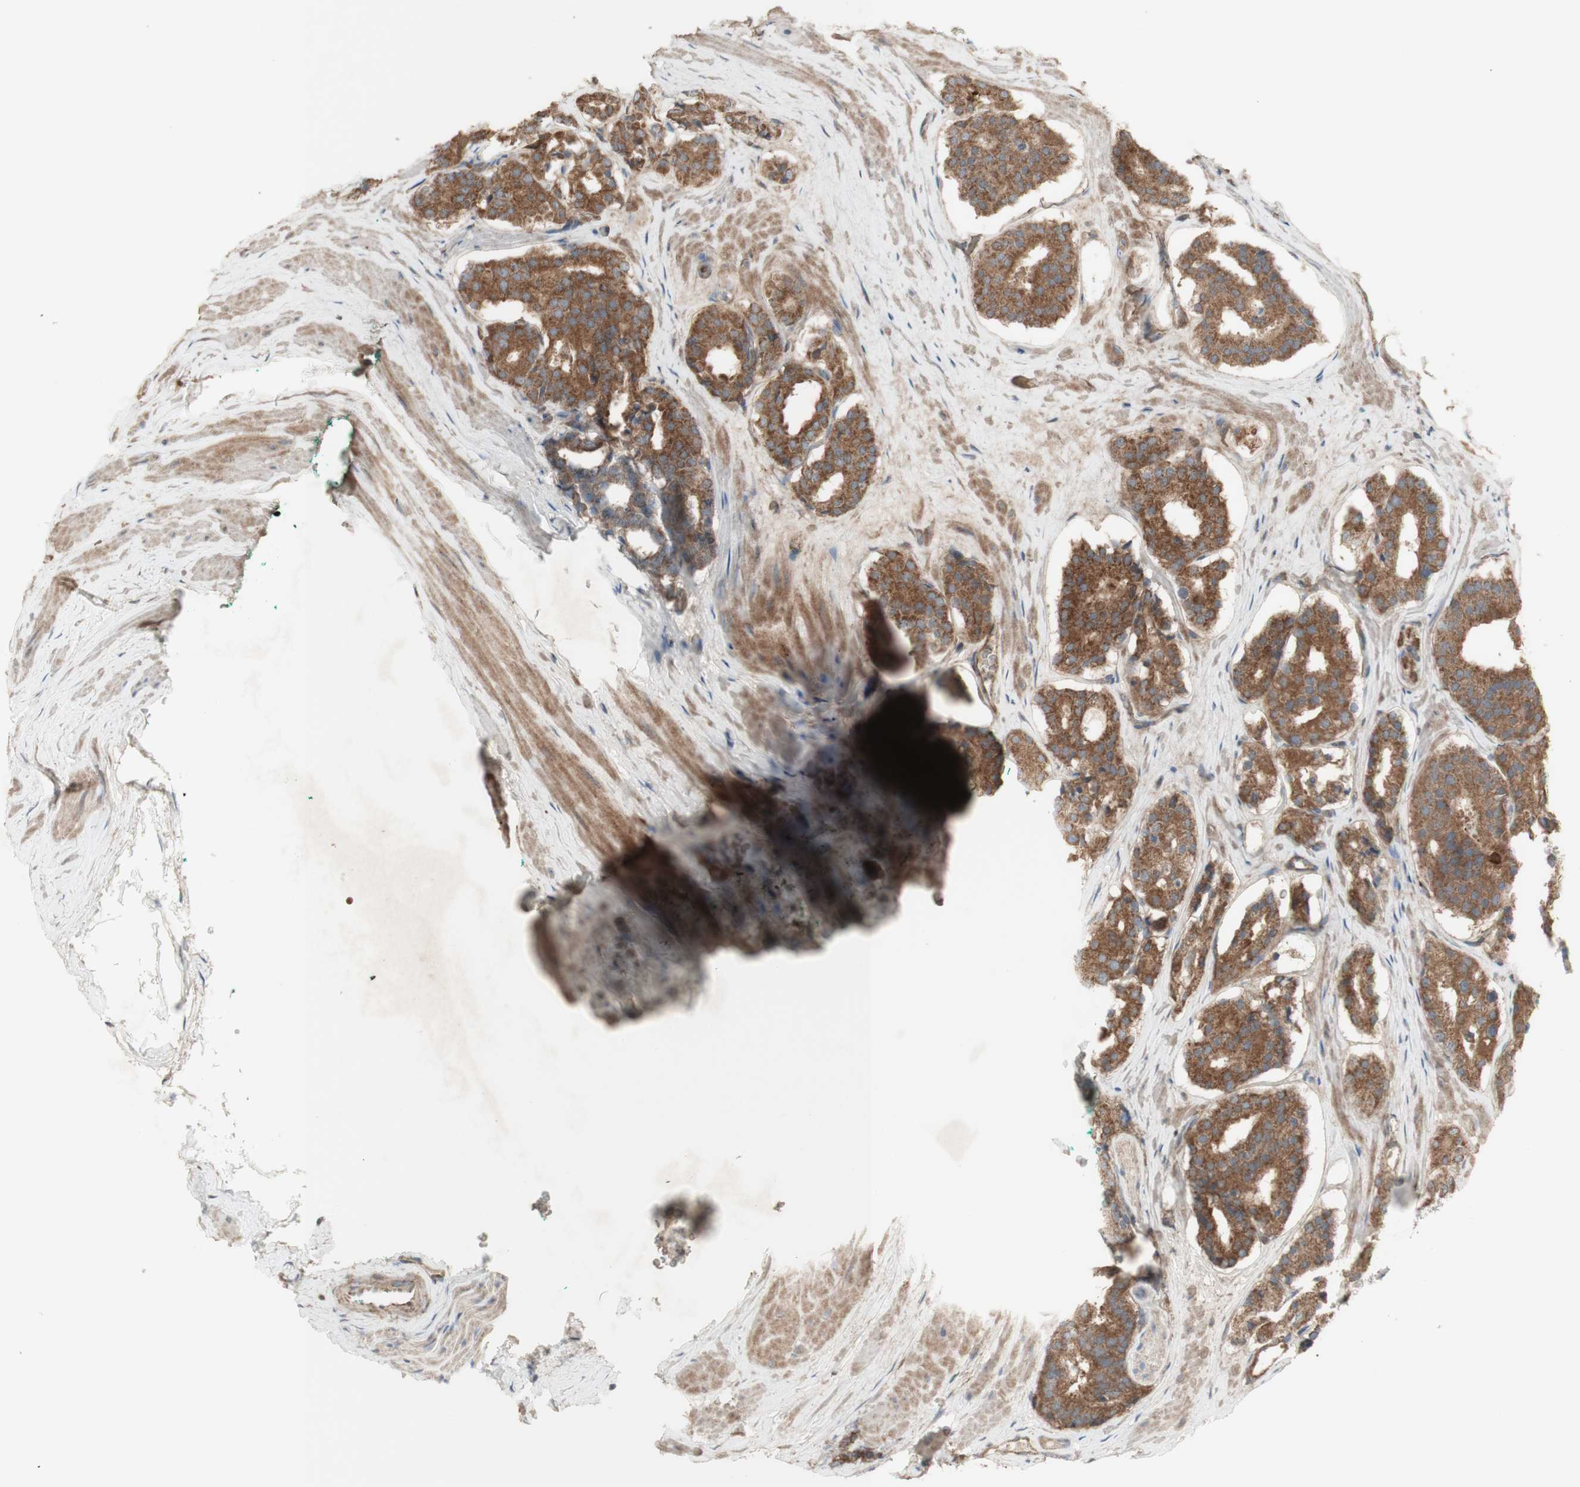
{"staining": {"intensity": "moderate", "quantity": ">75%", "location": "cytoplasmic/membranous"}, "tissue": "prostate cancer", "cell_type": "Tumor cells", "image_type": "cancer", "snomed": [{"axis": "morphology", "description": "Adenocarcinoma, High grade"}, {"axis": "topography", "description": "Prostate"}], "caption": "Protein staining of prostate adenocarcinoma (high-grade) tissue displays moderate cytoplasmic/membranous positivity in about >75% of tumor cells.", "gene": "SHC1", "patient": {"sex": "male", "age": 60}}